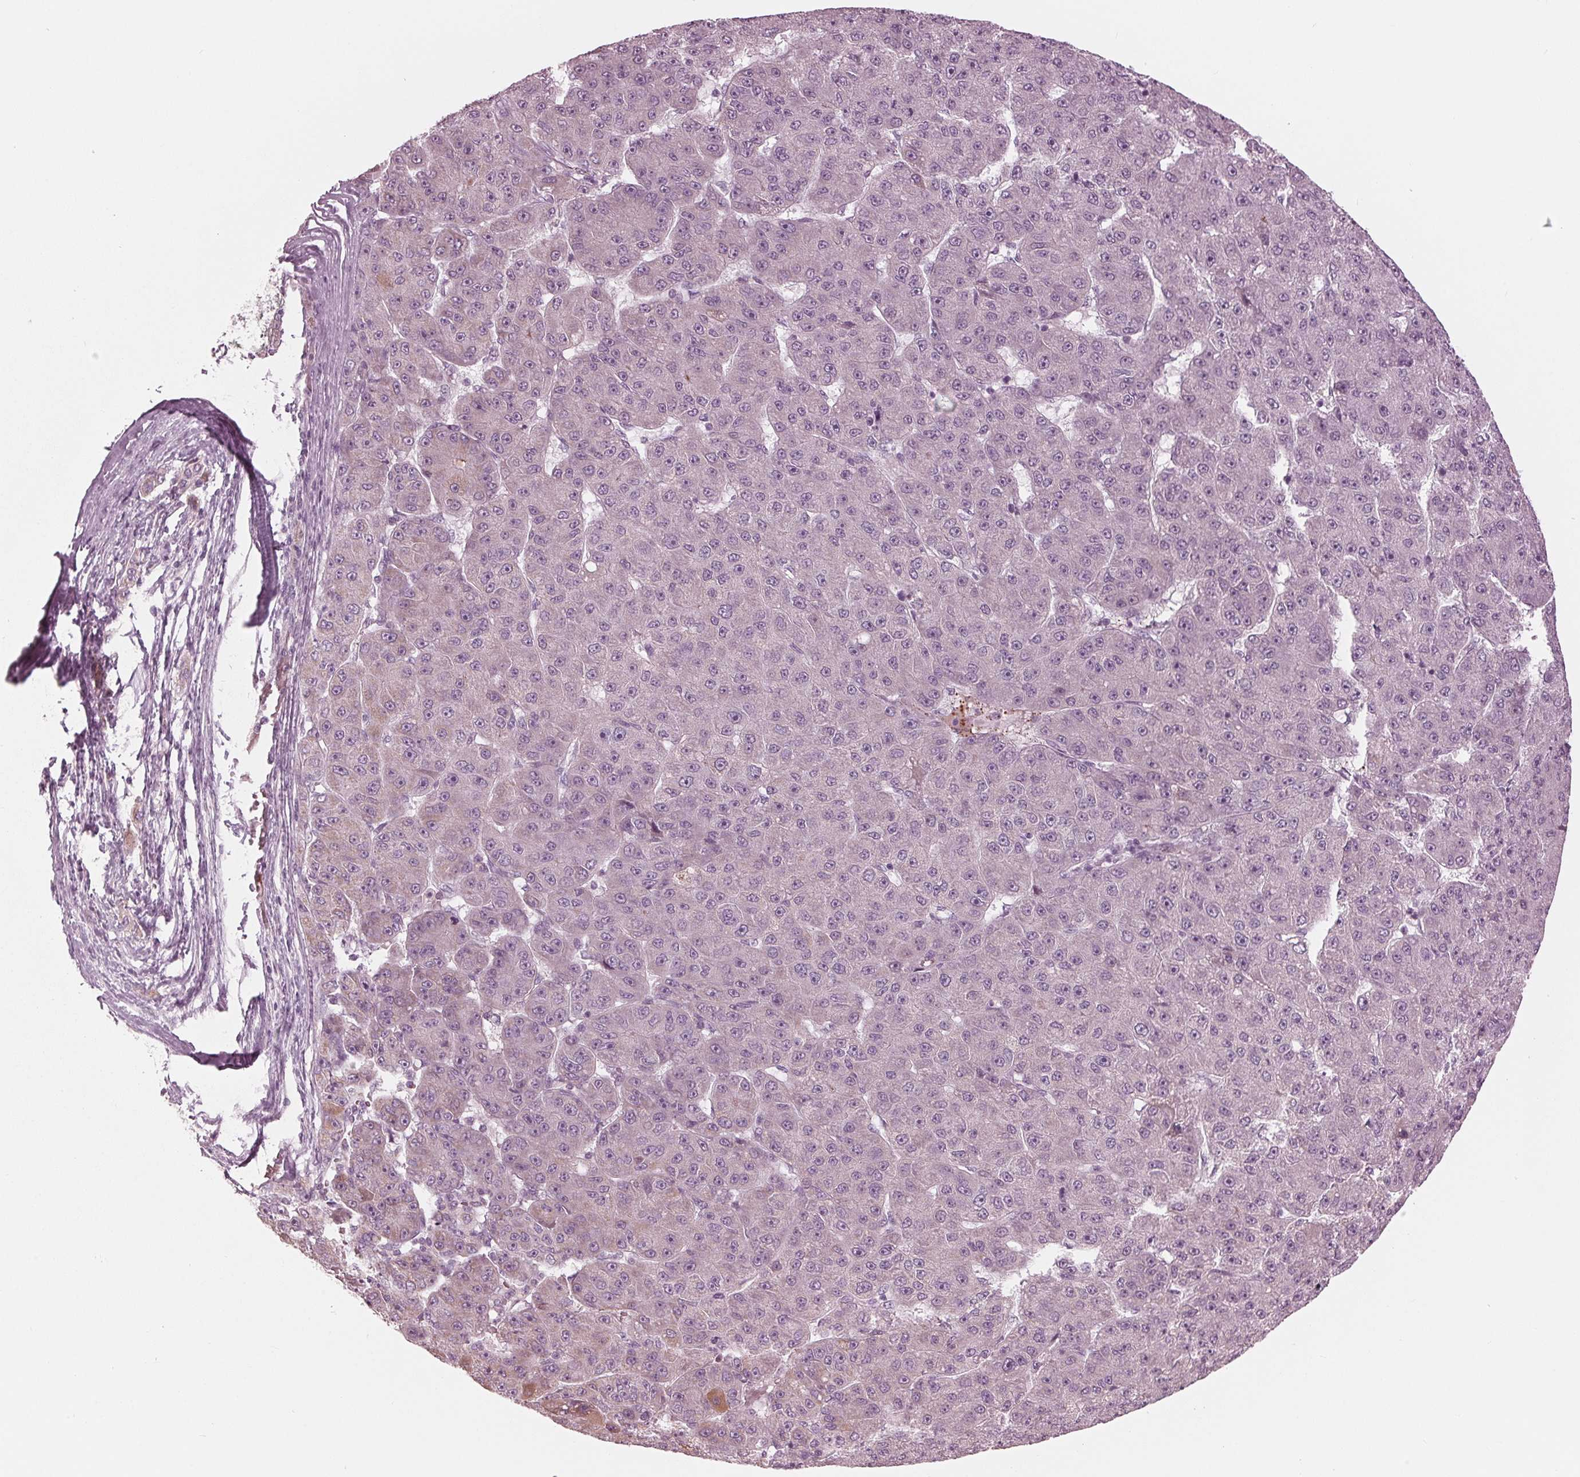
{"staining": {"intensity": "weak", "quantity": "<25%", "location": "cytoplasmic/membranous"}, "tissue": "liver cancer", "cell_type": "Tumor cells", "image_type": "cancer", "snomed": [{"axis": "morphology", "description": "Carcinoma, Hepatocellular, NOS"}, {"axis": "topography", "description": "Liver"}], "caption": "This micrograph is of liver cancer stained with immunohistochemistry (IHC) to label a protein in brown with the nuclei are counter-stained blue. There is no expression in tumor cells.", "gene": "CLN6", "patient": {"sex": "male", "age": 67}}